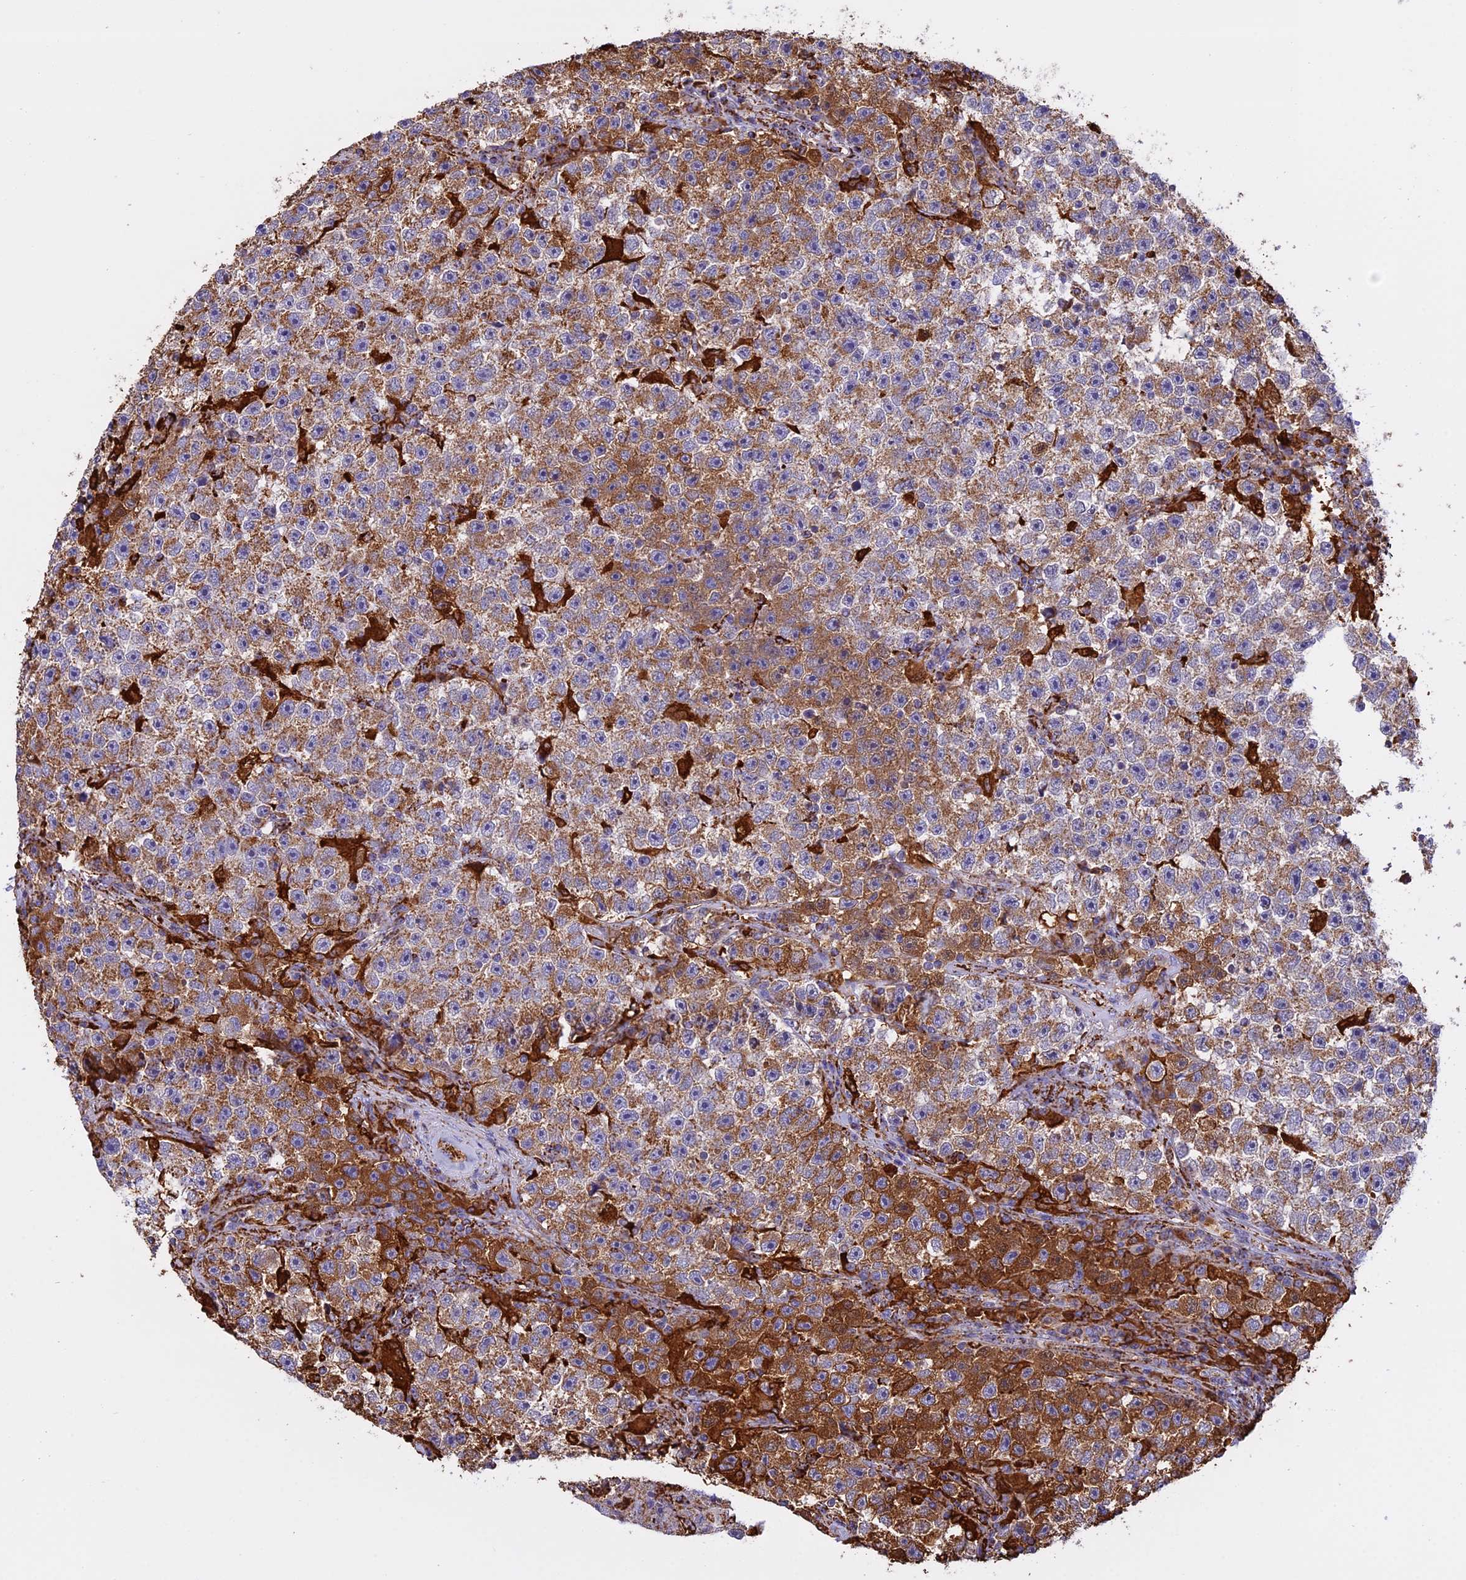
{"staining": {"intensity": "moderate", "quantity": ">75%", "location": "cytoplasmic/membranous"}, "tissue": "testis cancer", "cell_type": "Tumor cells", "image_type": "cancer", "snomed": [{"axis": "morphology", "description": "Seminoma, NOS"}, {"axis": "topography", "description": "Testis"}], "caption": "Testis seminoma stained with DAB (3,3'-diaminobenzidine) immunohistochemistry shows medium levels of moderate cytoplasmic/membranous positivity in about >75% of tumor cells.", "gene": "KCNG1", "patient": {"sex": "male", "age": 22}}